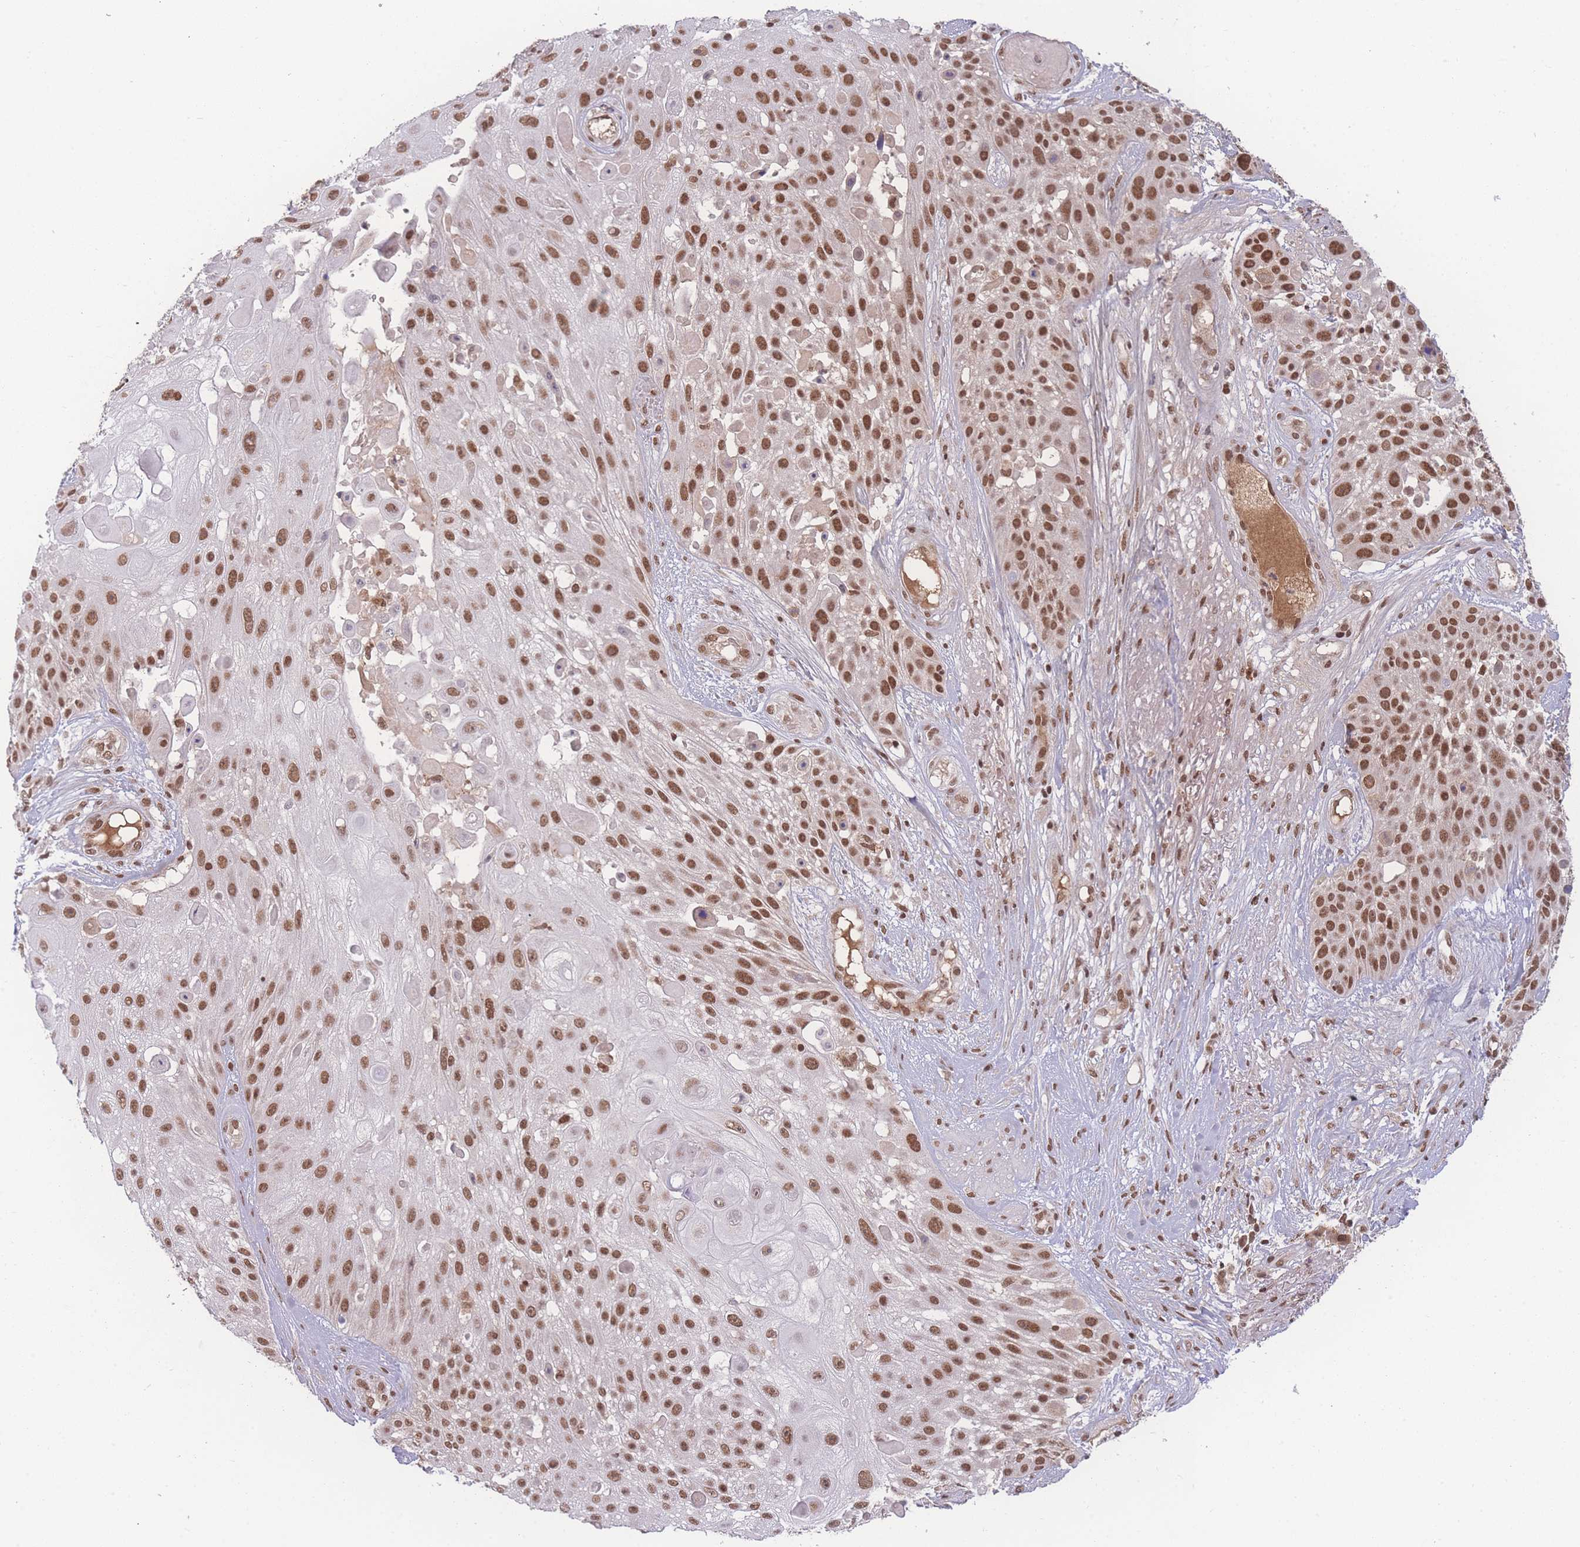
{"staining": {"intensity": "strong", "quantity": ">75%", "location": "nuclear"}, "tissue": "skin cancer", "cell_type": "Tumor cells", "image_type": "cancer", "snomed": [{"axis": "morphology", "description": "Squamous cell carcinoma, NOS"}, {"axis": "topography", "description": "Skin"}], "caption": "A photomicrograph of skin squamous cell carcinoma stained for a protein exhibits strong nuclear brown staining in tumor cells.", "gene": "RAVER1", "patient": {"sex": "female", "age": 86}}